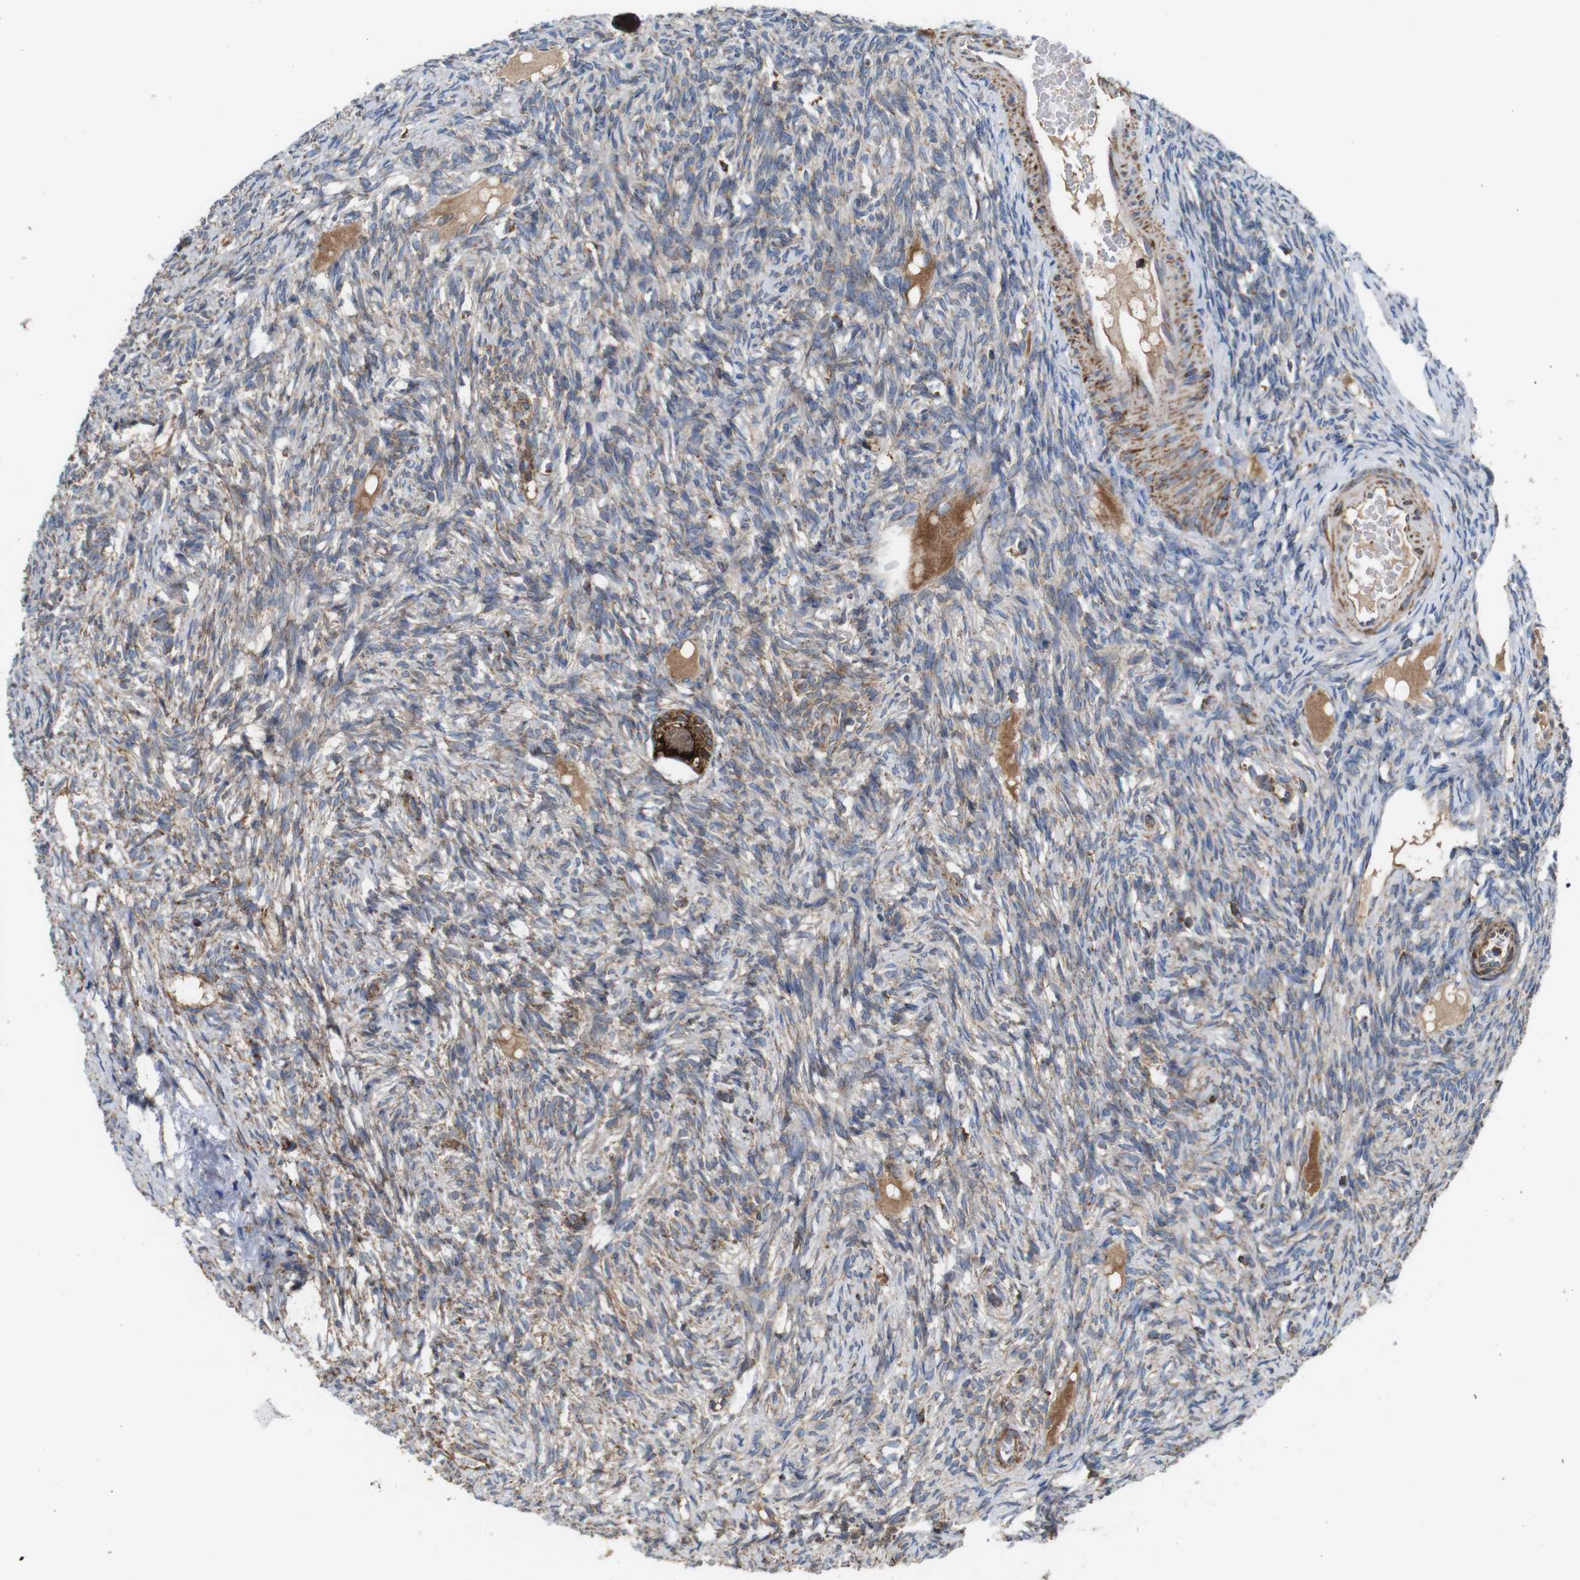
{"staining": {"intensity": "moderate", "quantity": ">75%", "location": "cytoplasmic/membranous"}, "tissue": "ovary", "cell_type": "Follicle cells", "image_type": "normal", "snomed": [{"axis": "morphology", "description": "Normal tissue, NOS"}, {"axis": "topography", "description": "Ovary"}], "caption": "Protein expression analysis of normal human ovary reveals moderate cytoplasmic/membranous positivity in about >75% of follicle cells.", "gene": "HK1", "patient": {"sex": "female", "age": 33}}